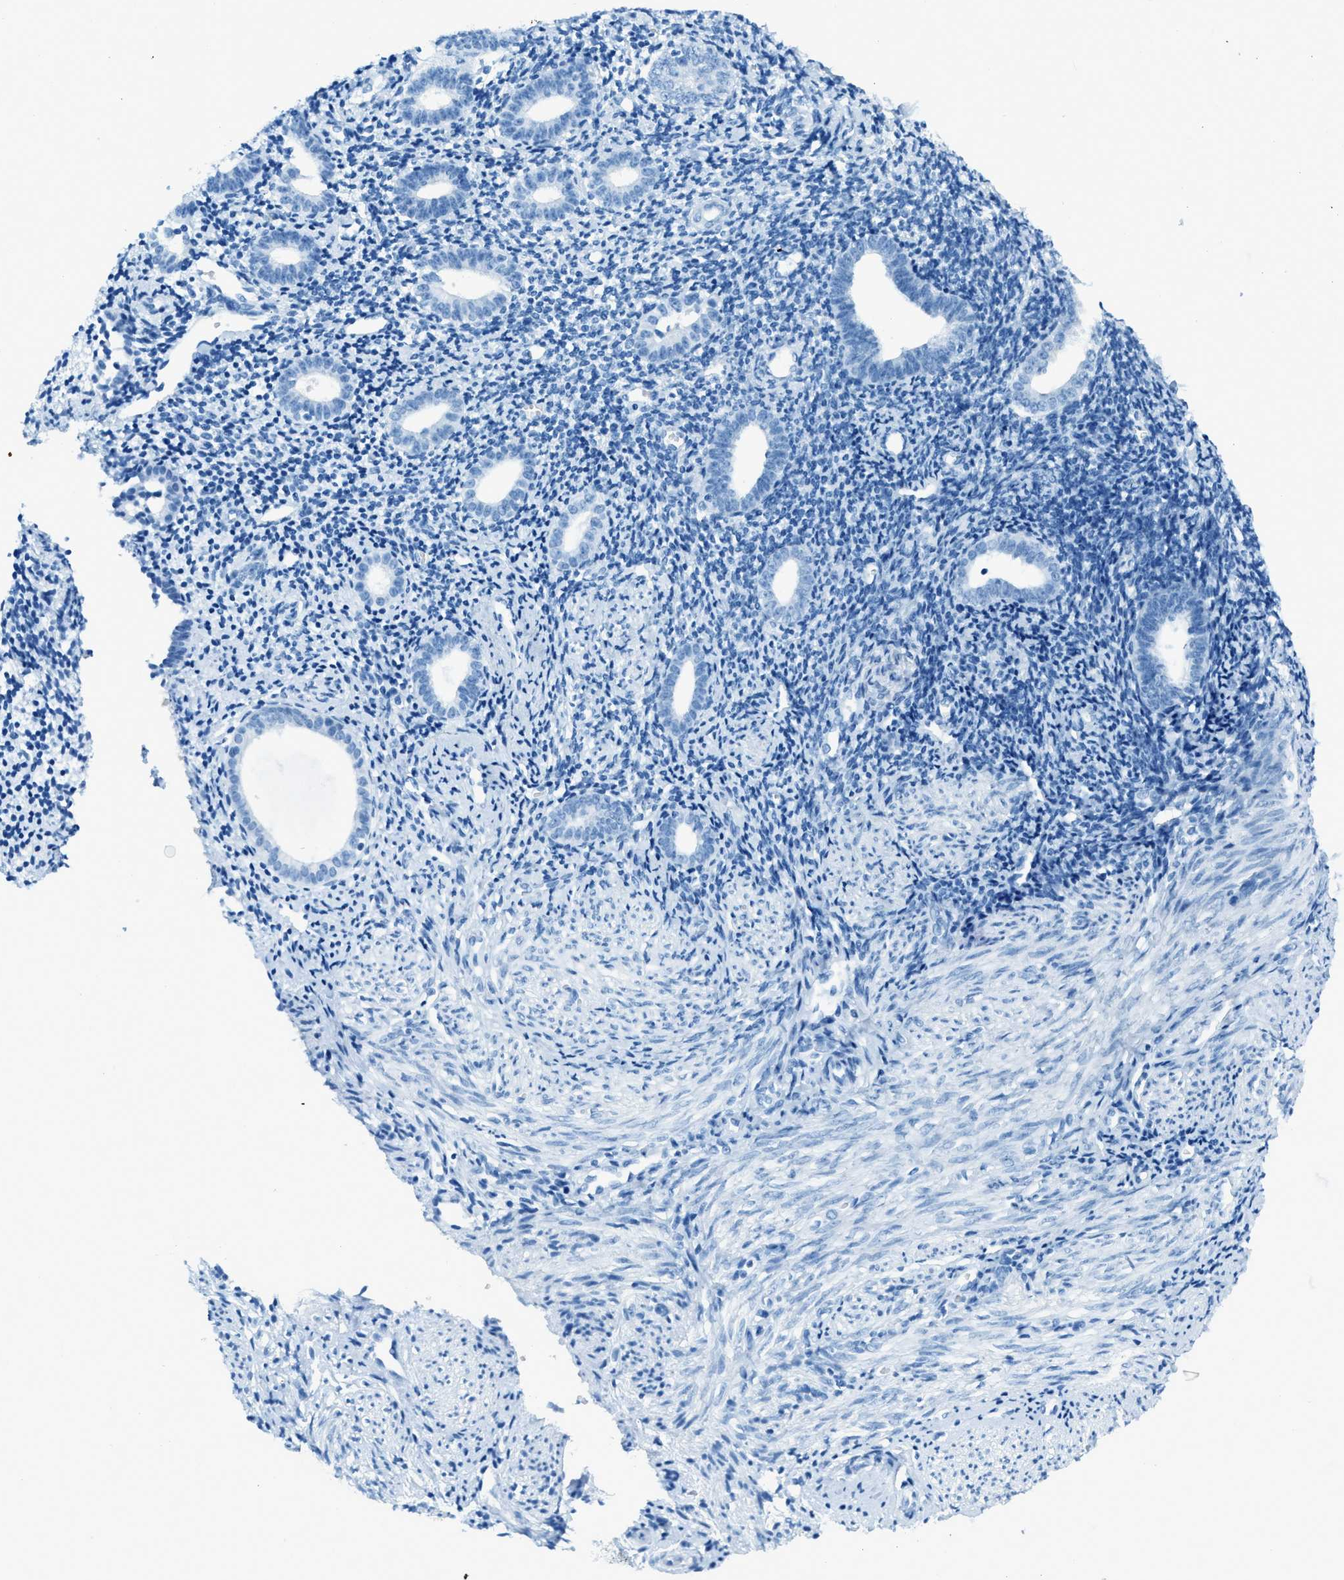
{"staining": {"intensity": "negative", "quantity": "none", "location": "none"}, "tissue": "endometrium", "cell_type": "Cells in endometrial stroma", "image_type": "normal", "snomed": [{"axis": "morphology", "description": "Normal tissue, NOS"}, {"axis": "topography", "description": "Endometrium"}], "caption": "The photomicrograph exhibits no significant positivity in cells in endometrial stroma of endometrium. (DAB immunohistochemistry, high magnification).", "gene": "C21orf62", "patient": {"sex": "female", "age": 50}}